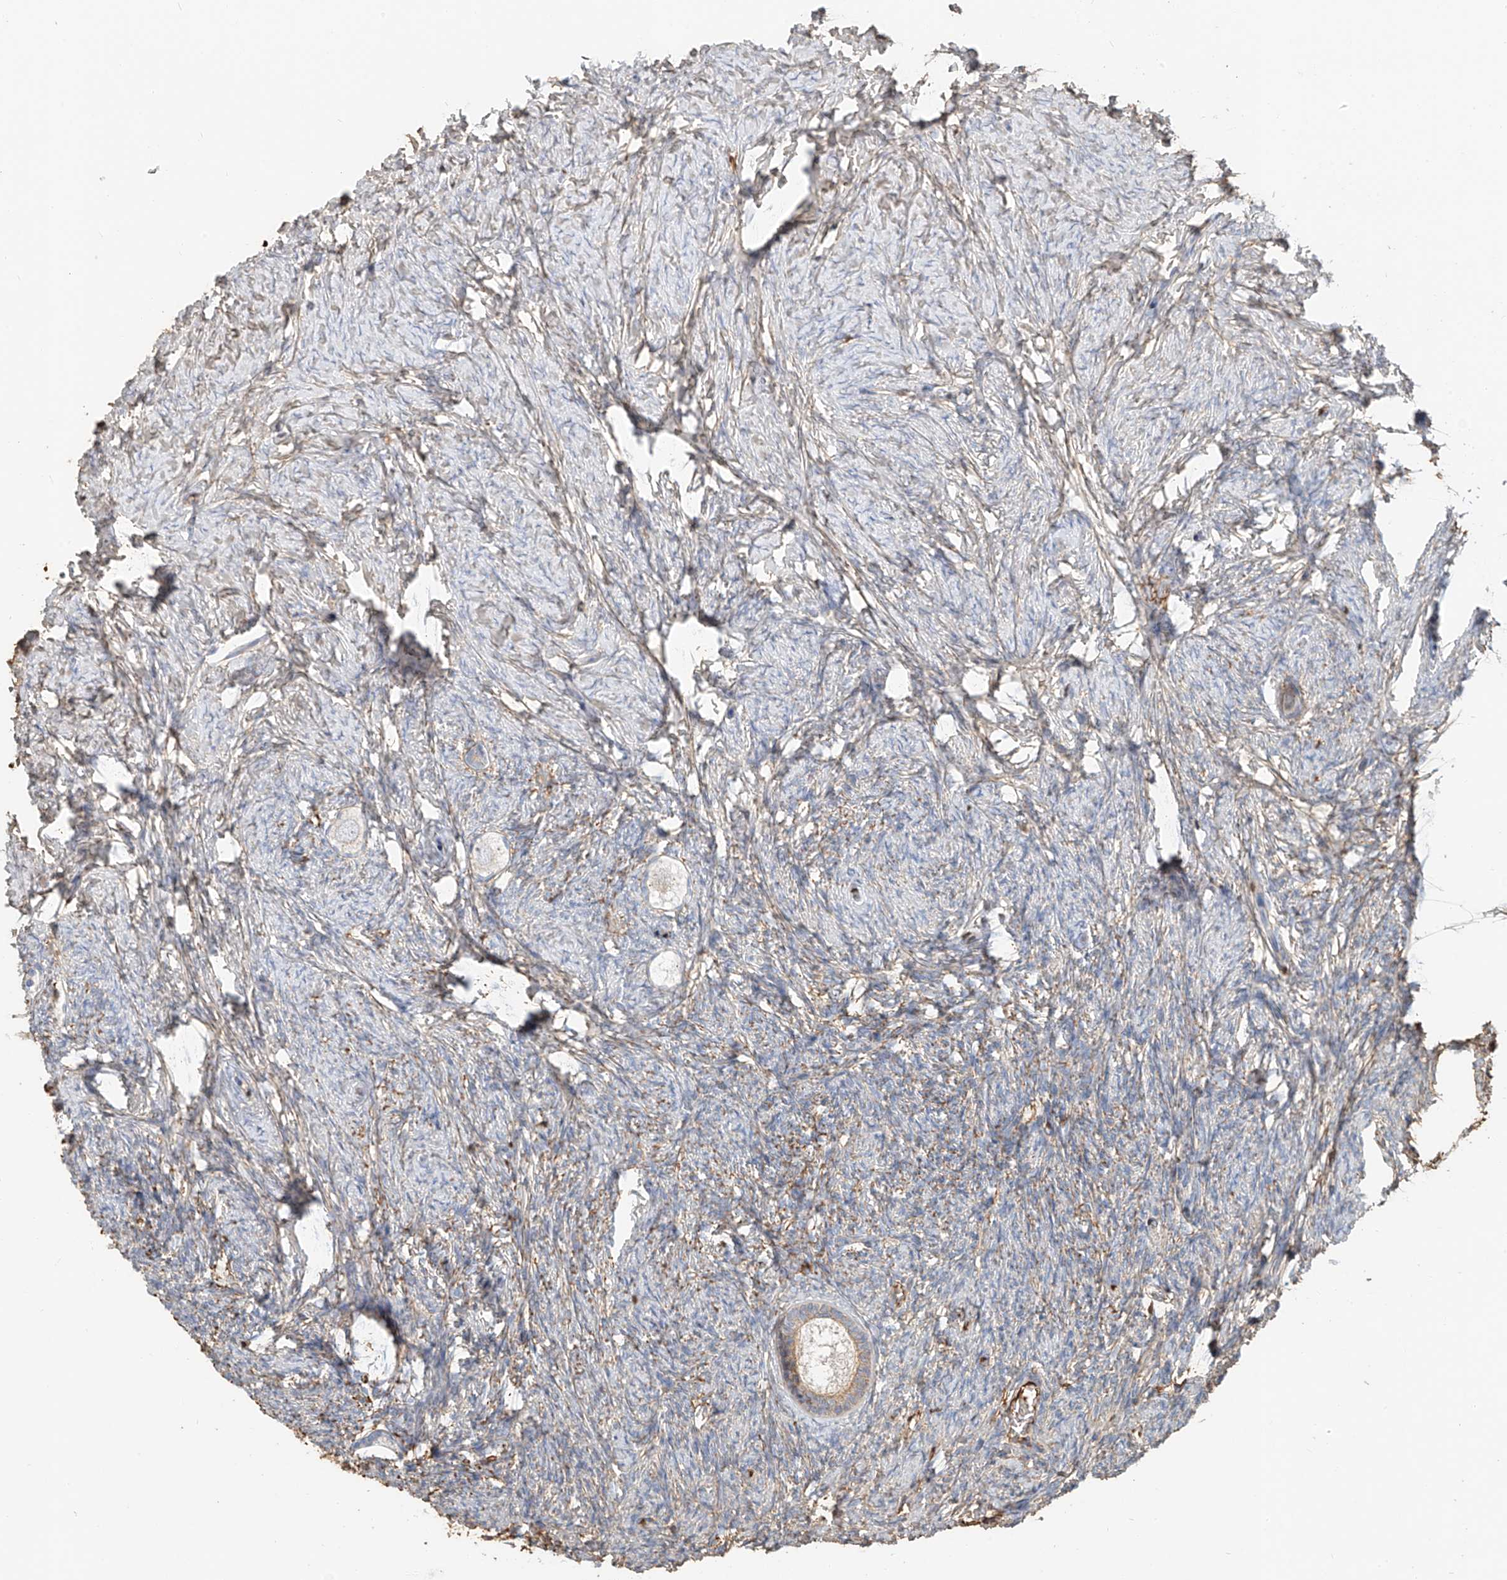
{"staining": {"intensity": "weak", "quantity": "<25%", "location": "cytoplasmic/membranous"}, "tissue": "ovary", "cell_type": "Follicle cells", "image_type": "normal", "snomed": [{"axis": "morphology", "description": "Normal tissue, NOS"}, {"axis": "topography", "description": "Ovary"}], "caption": "Immunohistochemistry micrograph of unremarkable human ovary stained for a protein (brown), which exhibits no positivity in follicle cells.", "gene": "ZFP30", "patient": {"sex": "female", "age": 27}}